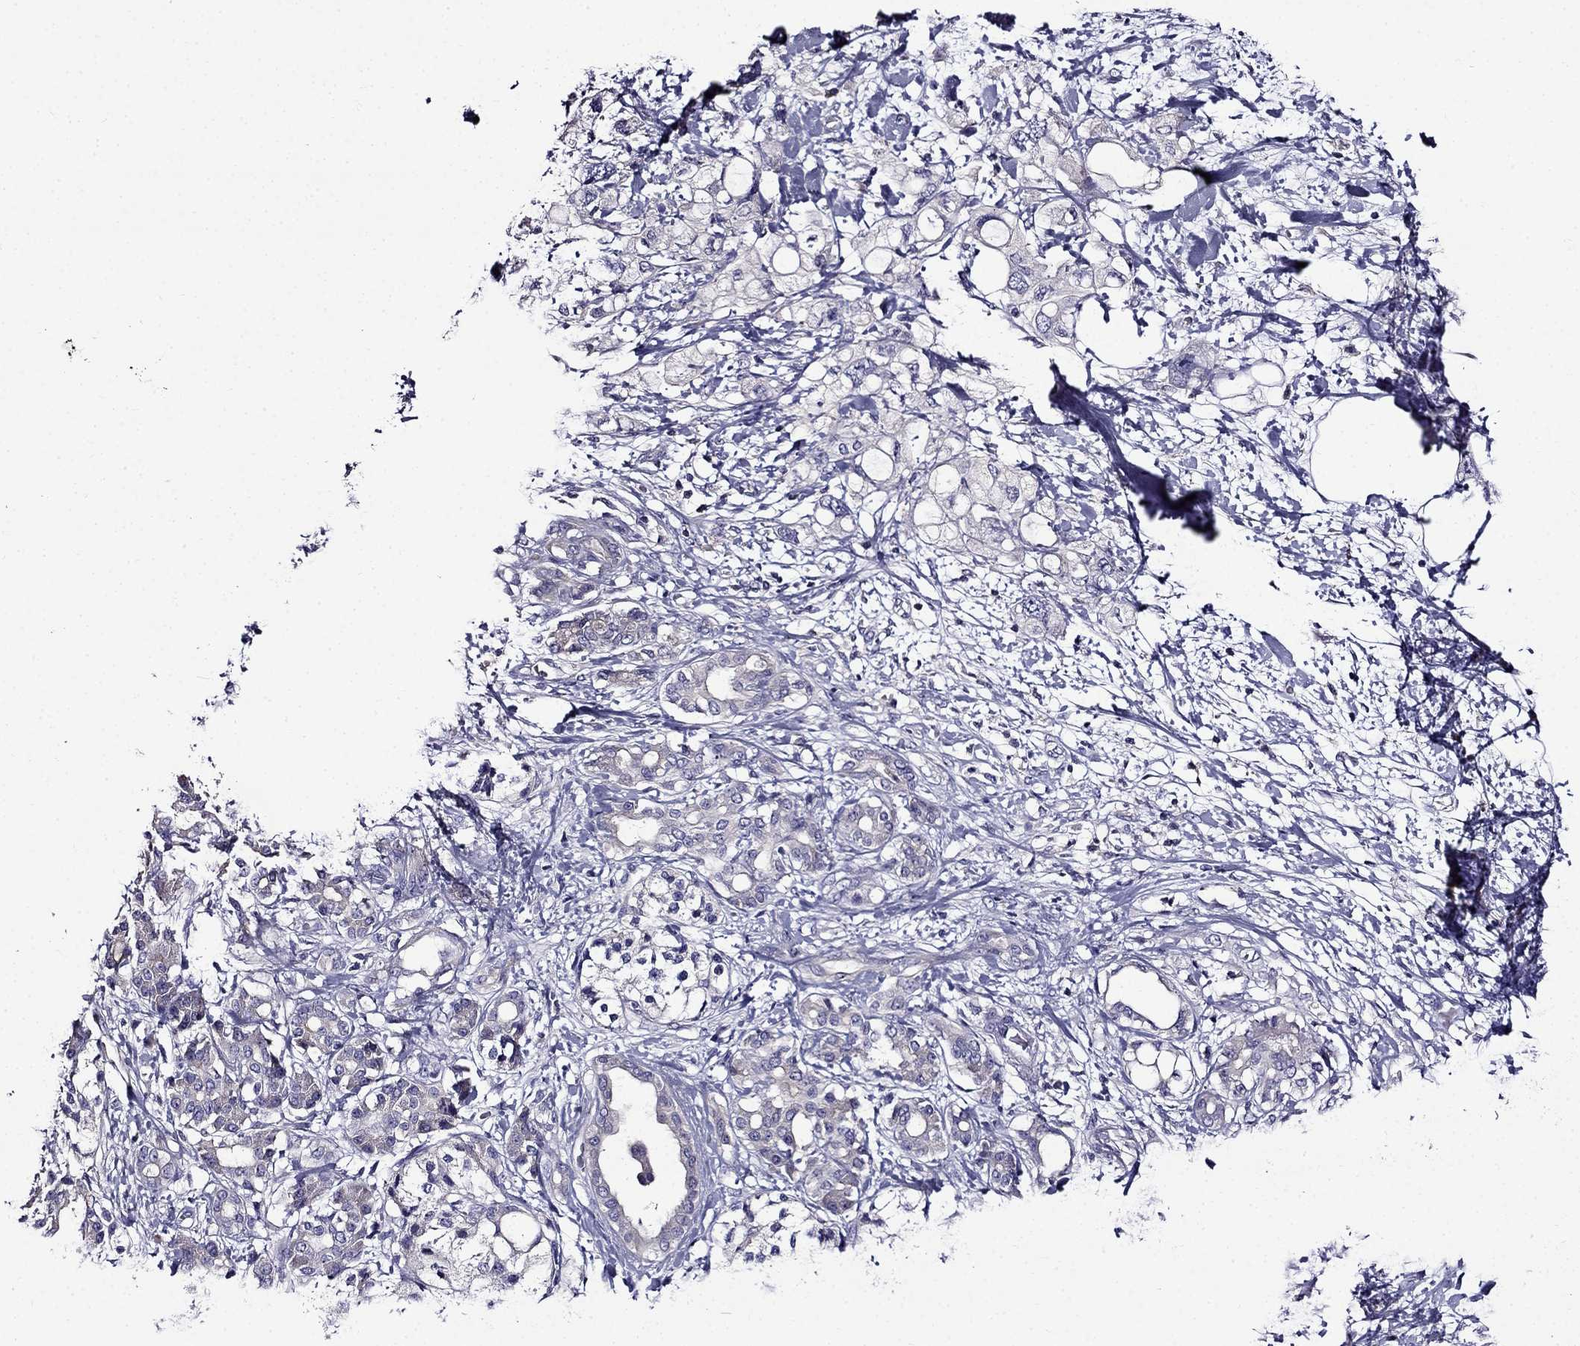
{"staining": {"intensity": "negative", "quantity": "none", "location": "none"}, "tissue": "pancreatic cancer", "cell_type": "Tumor cells", "image_type": "cancer", "snomed": [{"axis": "morphology", "description": "Adenocarcinoma, NOS"}, {"axis": "topography", "description": "Pancreas"}], "caption": "Tumor cells are negative for protein expression in human pancreatic adenocarcinoma.", "gene": "TMEM266", "patient": {"sex": "female", "age": 56}}